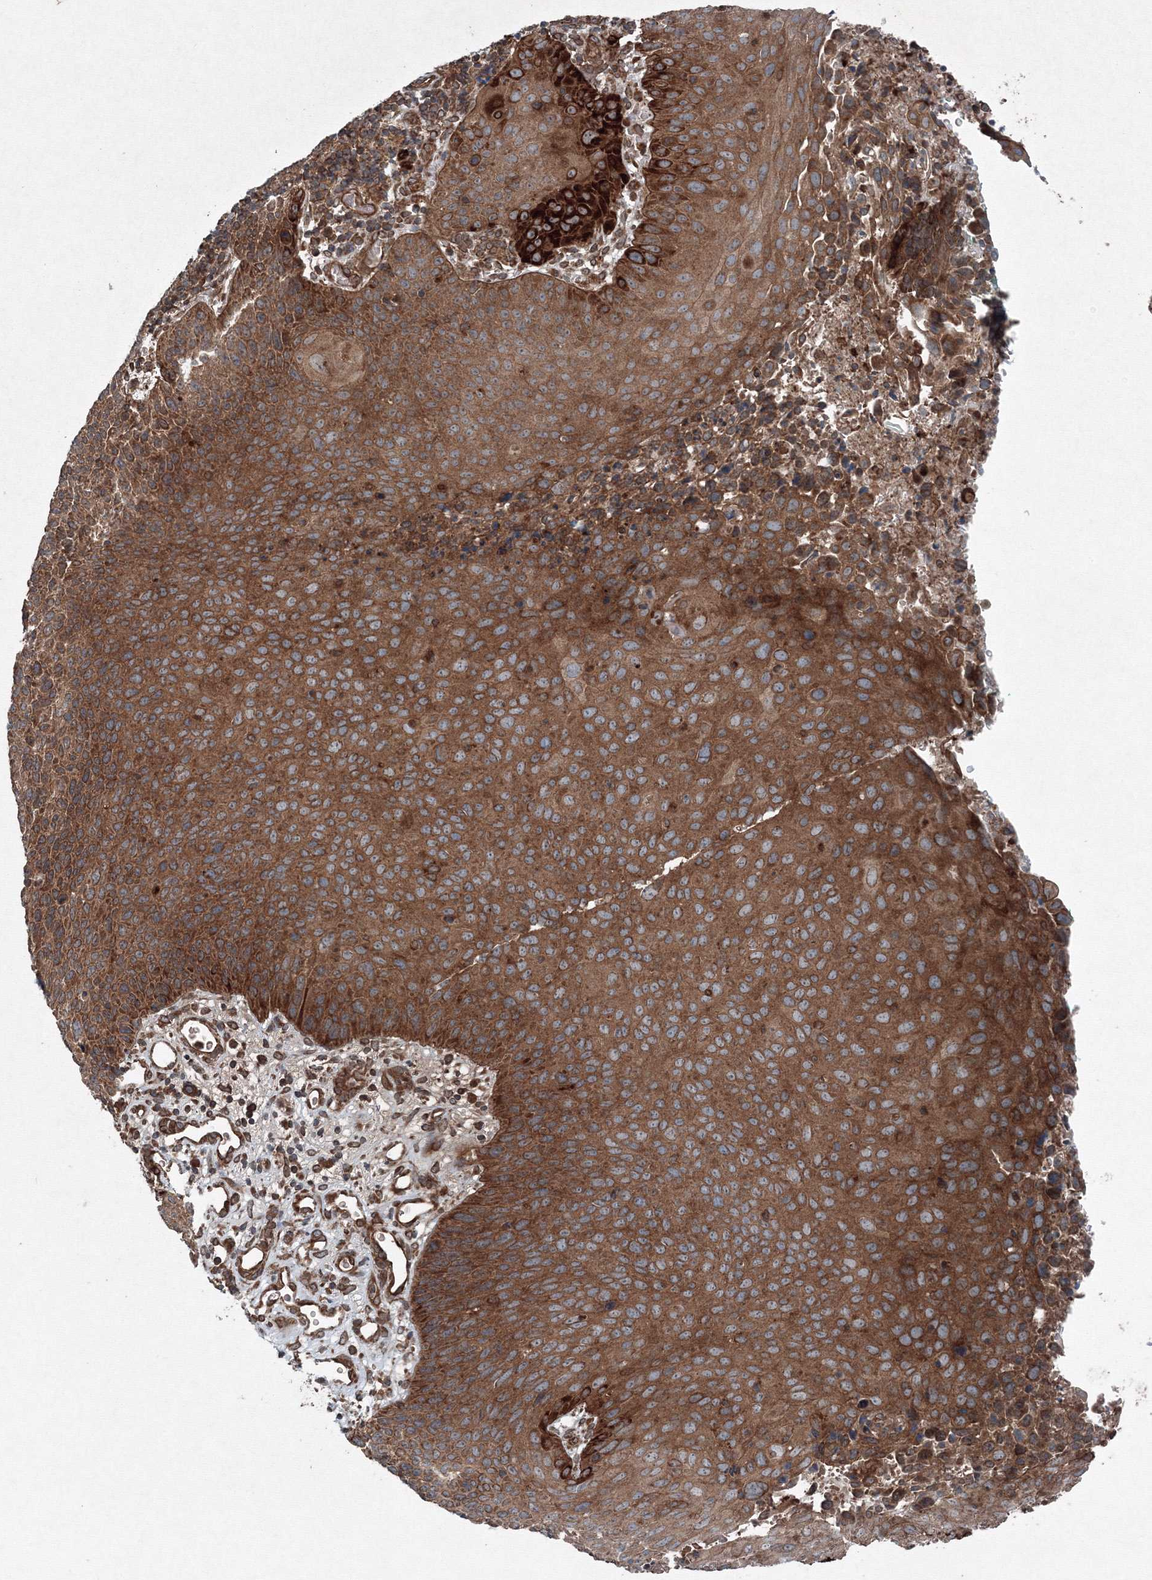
{"staining": {"intensity": "strong", "quantity": ">75%", "location": "cytoplasmic/membranous"}, "tissue": "cervical cancer", "cell_type": "Tumor cells", "image_type": "cancer", "snomed": [{"axis": "morphology", "description": "Squamous cell carcinoma, NOS"}, {"axis": "topography", "description": "Cervix"}], "caption": "Tumor cells exhibit high levels of strong cytoplasmic/membranous positivity in approximately >75% of cells in squamous cell carcinoma (cervical). (Brightfield microscopy of DAB IHC at high magnification).", "gene": "COPS7B", "patient": {"sex": "female", "age": 55}}